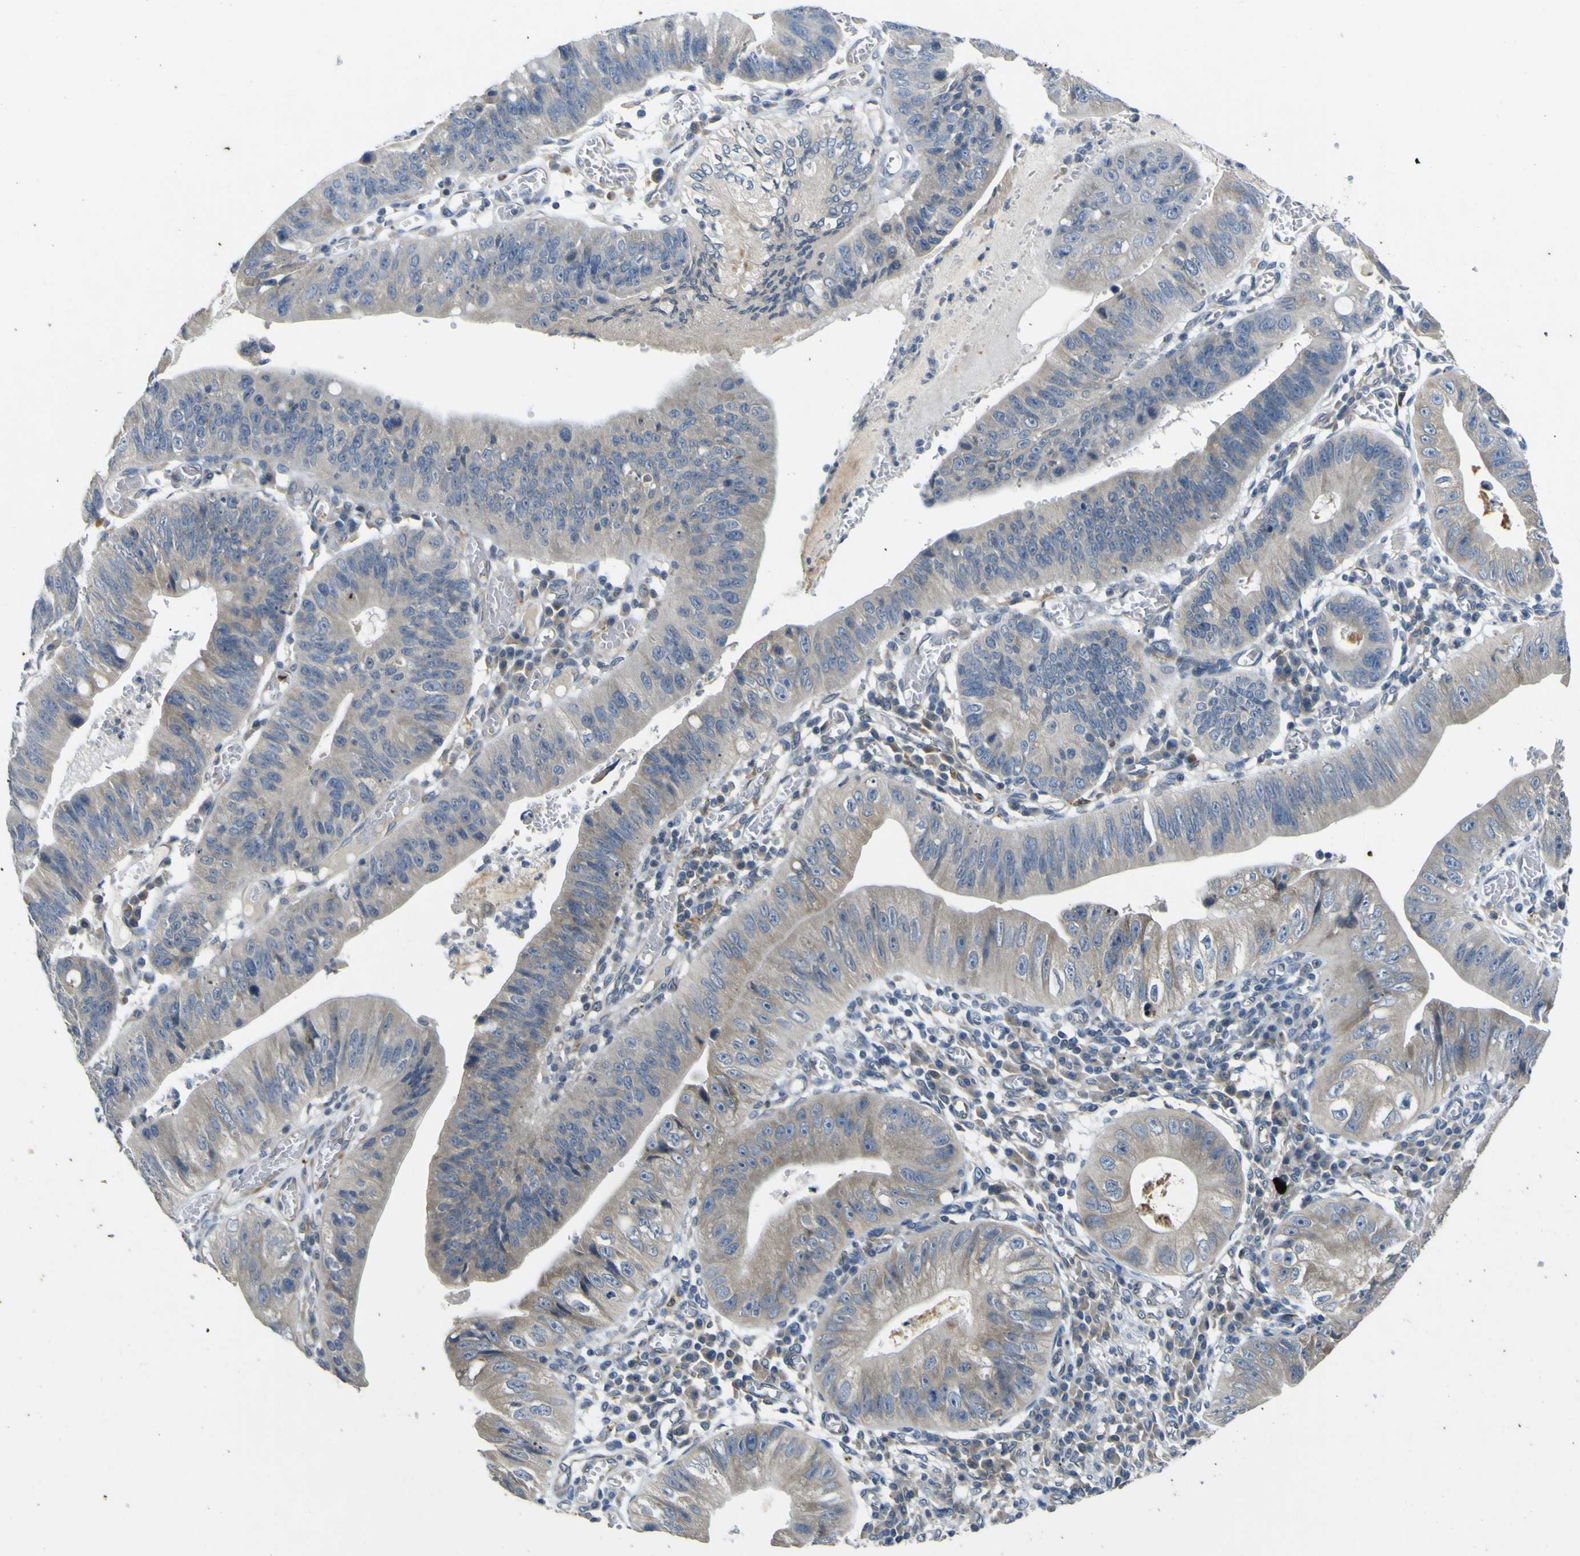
{"staining": {"intensity": "weak", "quantity": "<25%", "location": "cytoplasmic/membranous"}, "tissue": "stomach cancer", "cell_type": "Tumor cells", "image_type": "cancer", "snomed": [{"axis": "morphology", "description": "Adenocarcinoma, NOS"}, {"axis": "topography", "description": "Stomach"}], "caption": "This is an IHC micrograph of human stomach cancer (adenocarcinoma). There is no positivity in tumor cells.", "gene": "LDLR", "patient": {"sex": "male", "age": 59}}